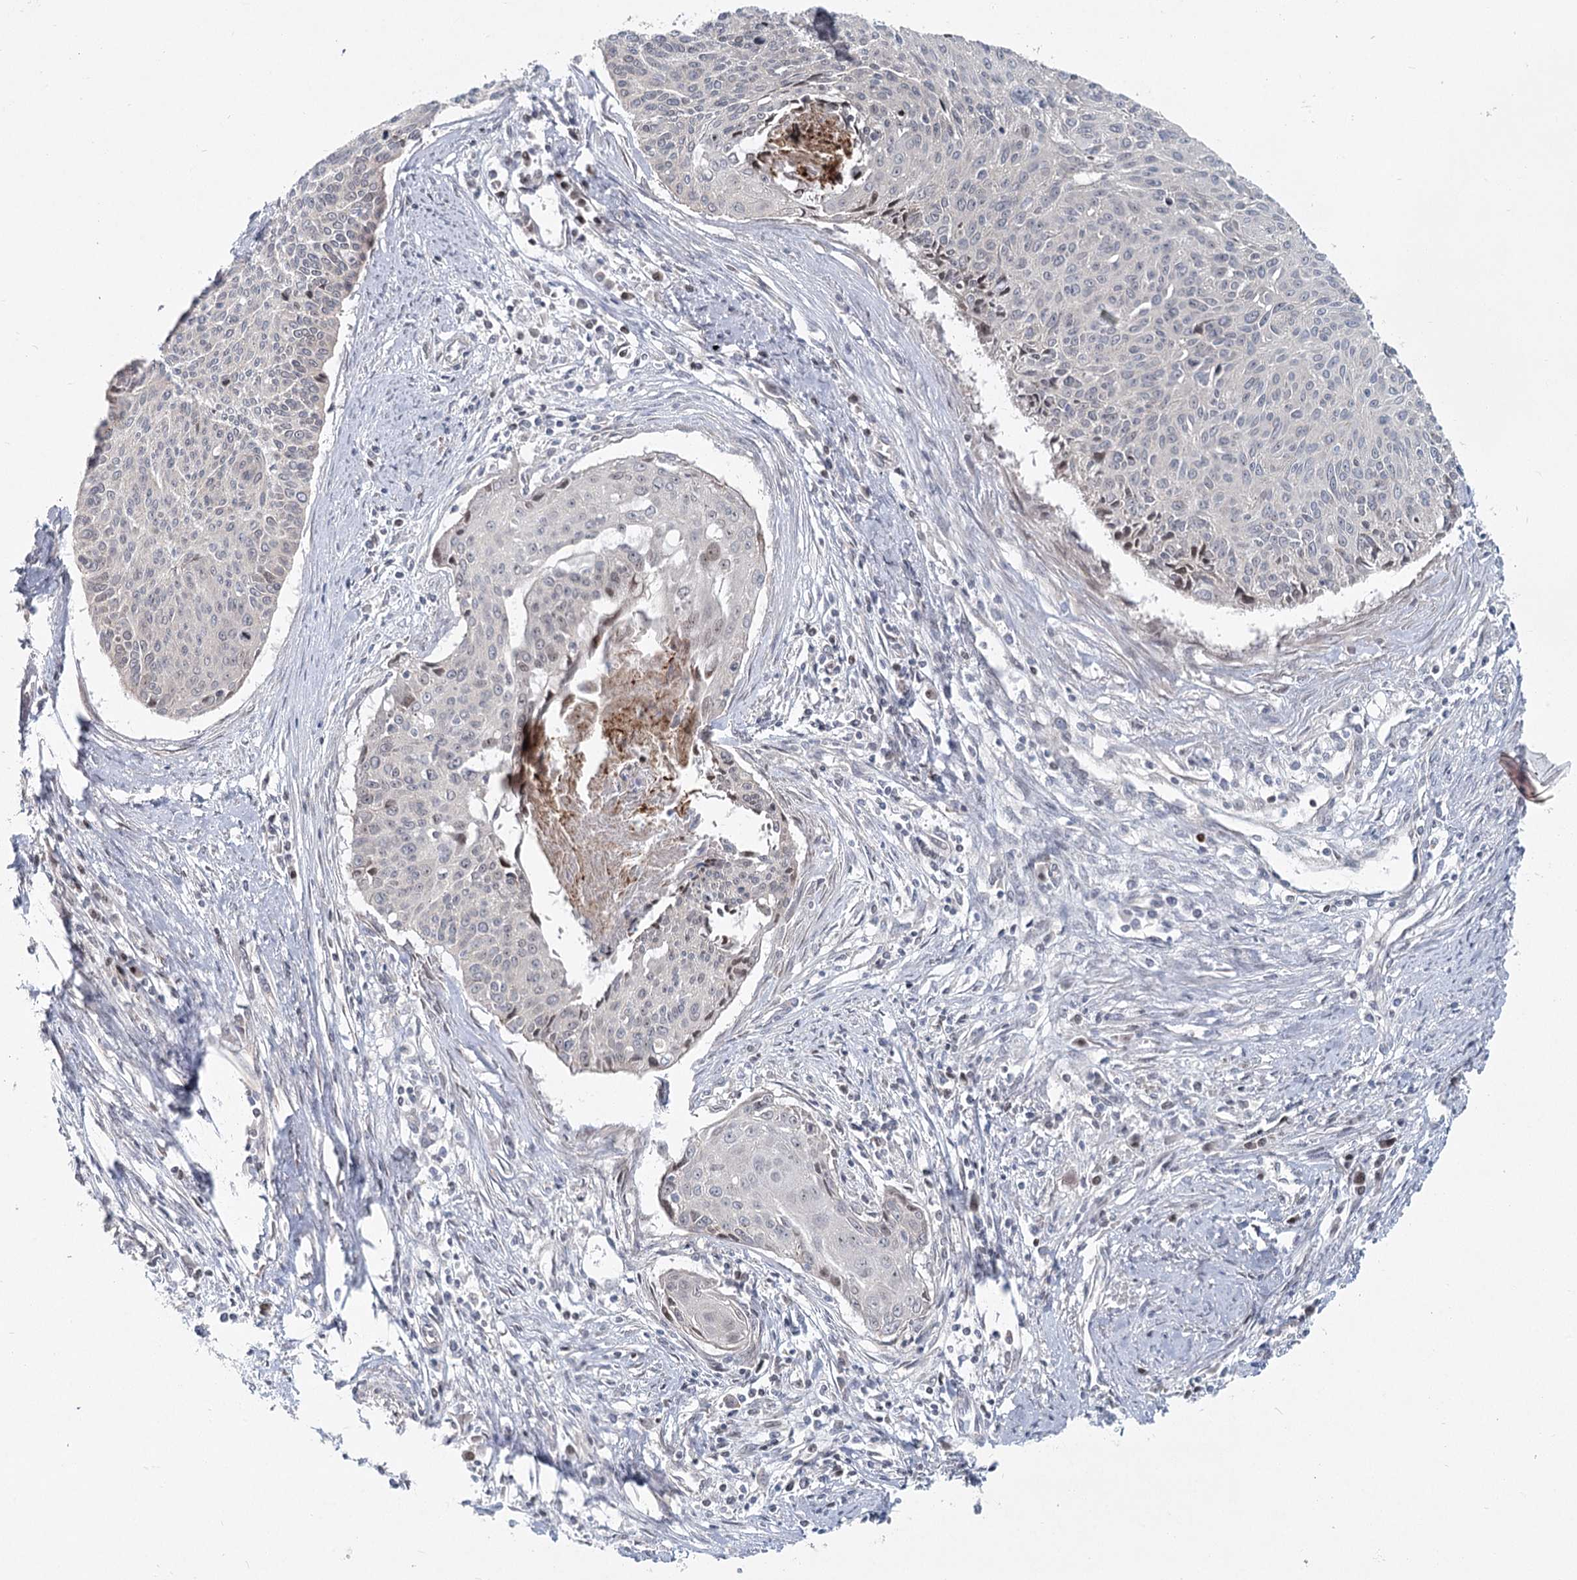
{"staining": {"intensity": "negative", "quantity": "none", "location": "none"}, "tissue": "cervical cancer", "cell_type": "Tumor cells", "image_type": "cancer", "snomed": [{"axis": "morphology", "description": "Squamous cell carcinoma, NOS"}, {"axis": "topography", "description": "Cervix"}], "caption": "Squamous cell carcinoma (cervical) stained for a protein using immunohistochemistry displays no staining tumor cells.", "gene": "SPINK13", "patient": {"sex": "female", "age": 55}}